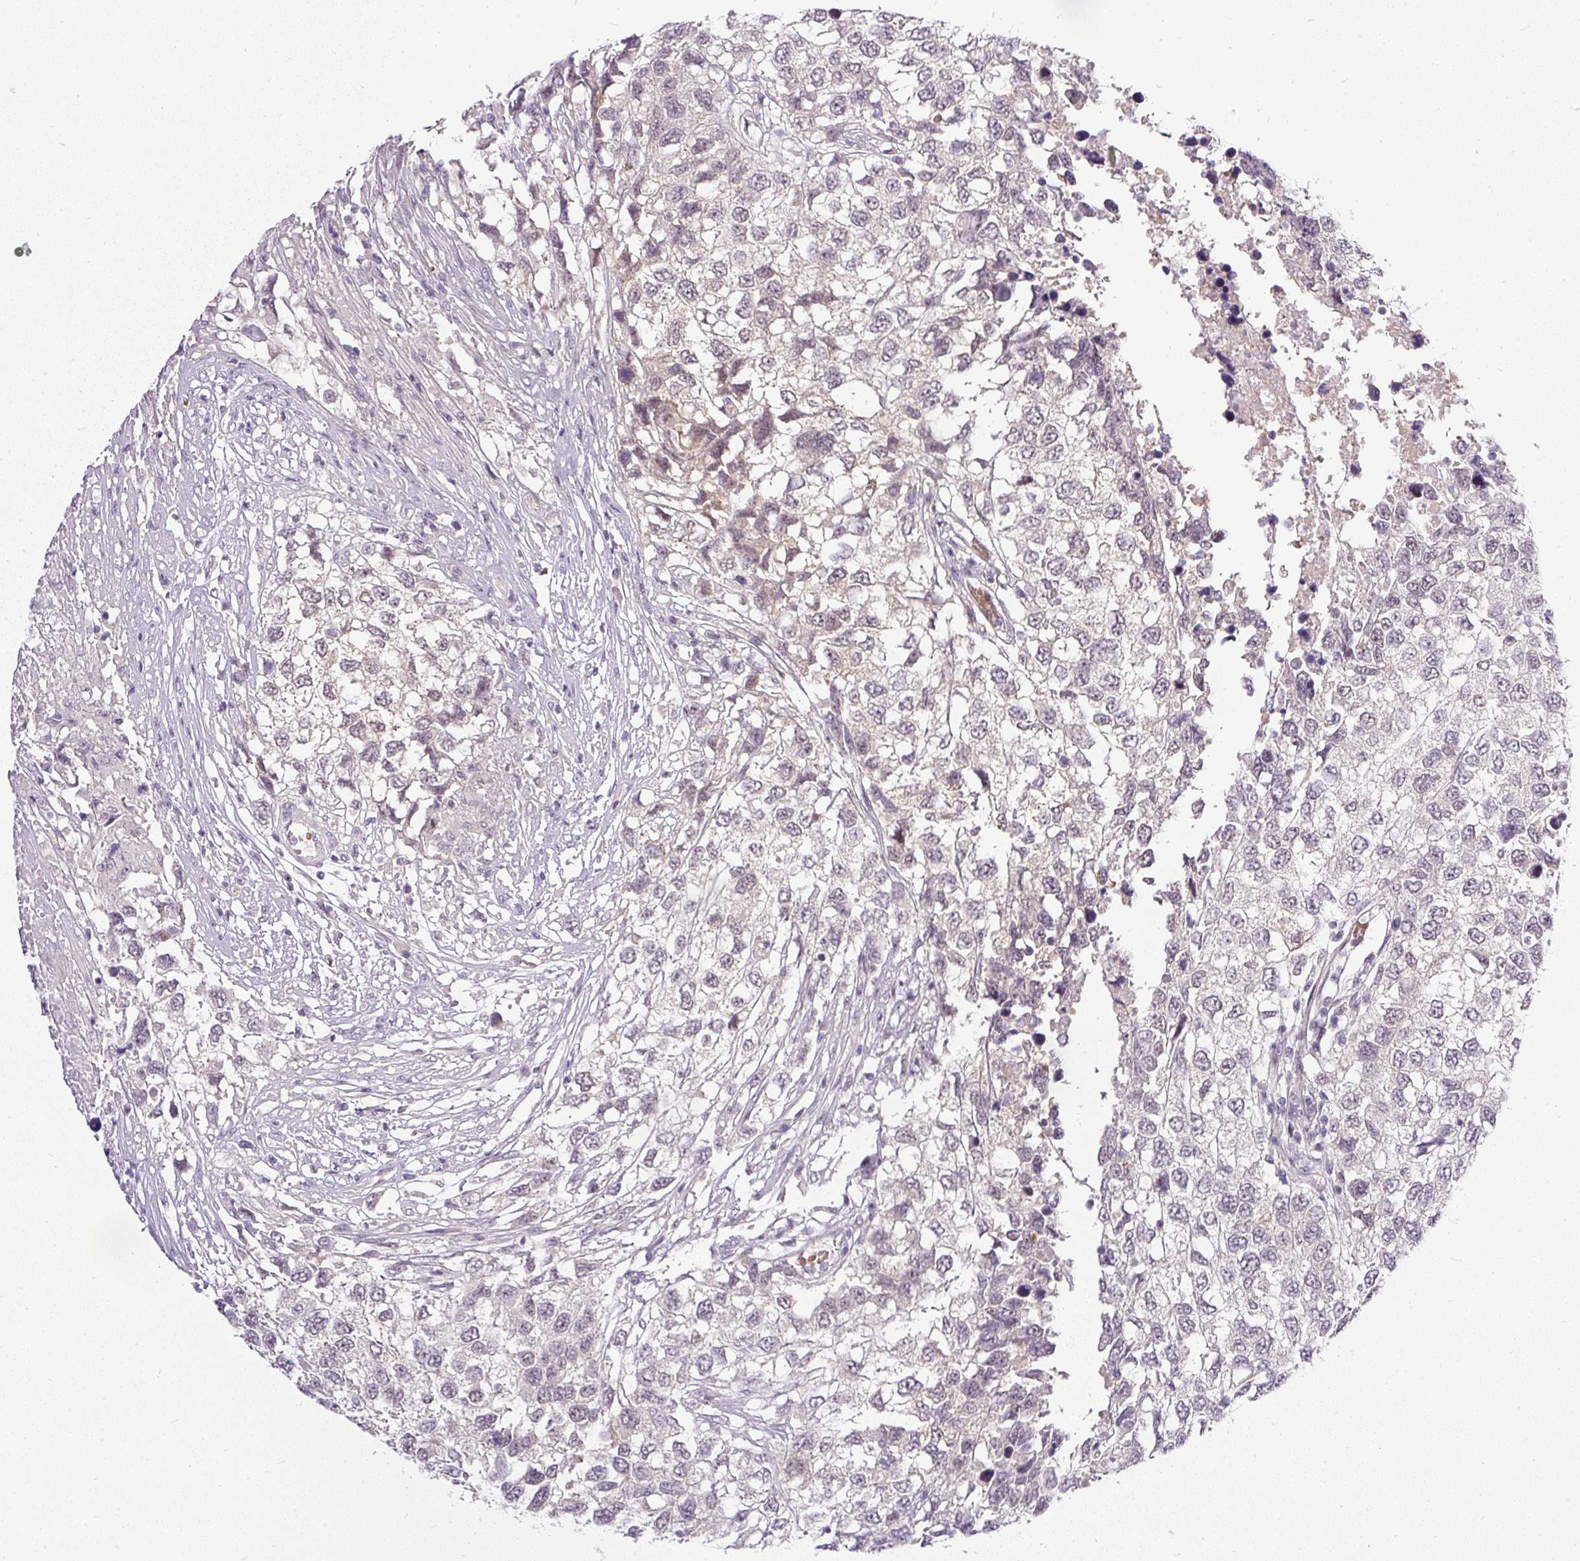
{"staining": {"intensity": "weak", "quantity": "<25%", "location": "nuclear"}, "tissue": "testis cancer", "cell_type": "Tumor cells", "image_type": "cancer", "snomed": [{"axis": "morphology", "description": "Carcinoma, Embryonal, NOS"}, {"axis": "topography", "description": "Testis"}], "caption": "Human testis cancer (embryonal carcinoma) stained for a protein using IHC exhibits no expression in tumor cells.", "gene": "FAM117B", "patient": {"sex": "male", "age": 83}}